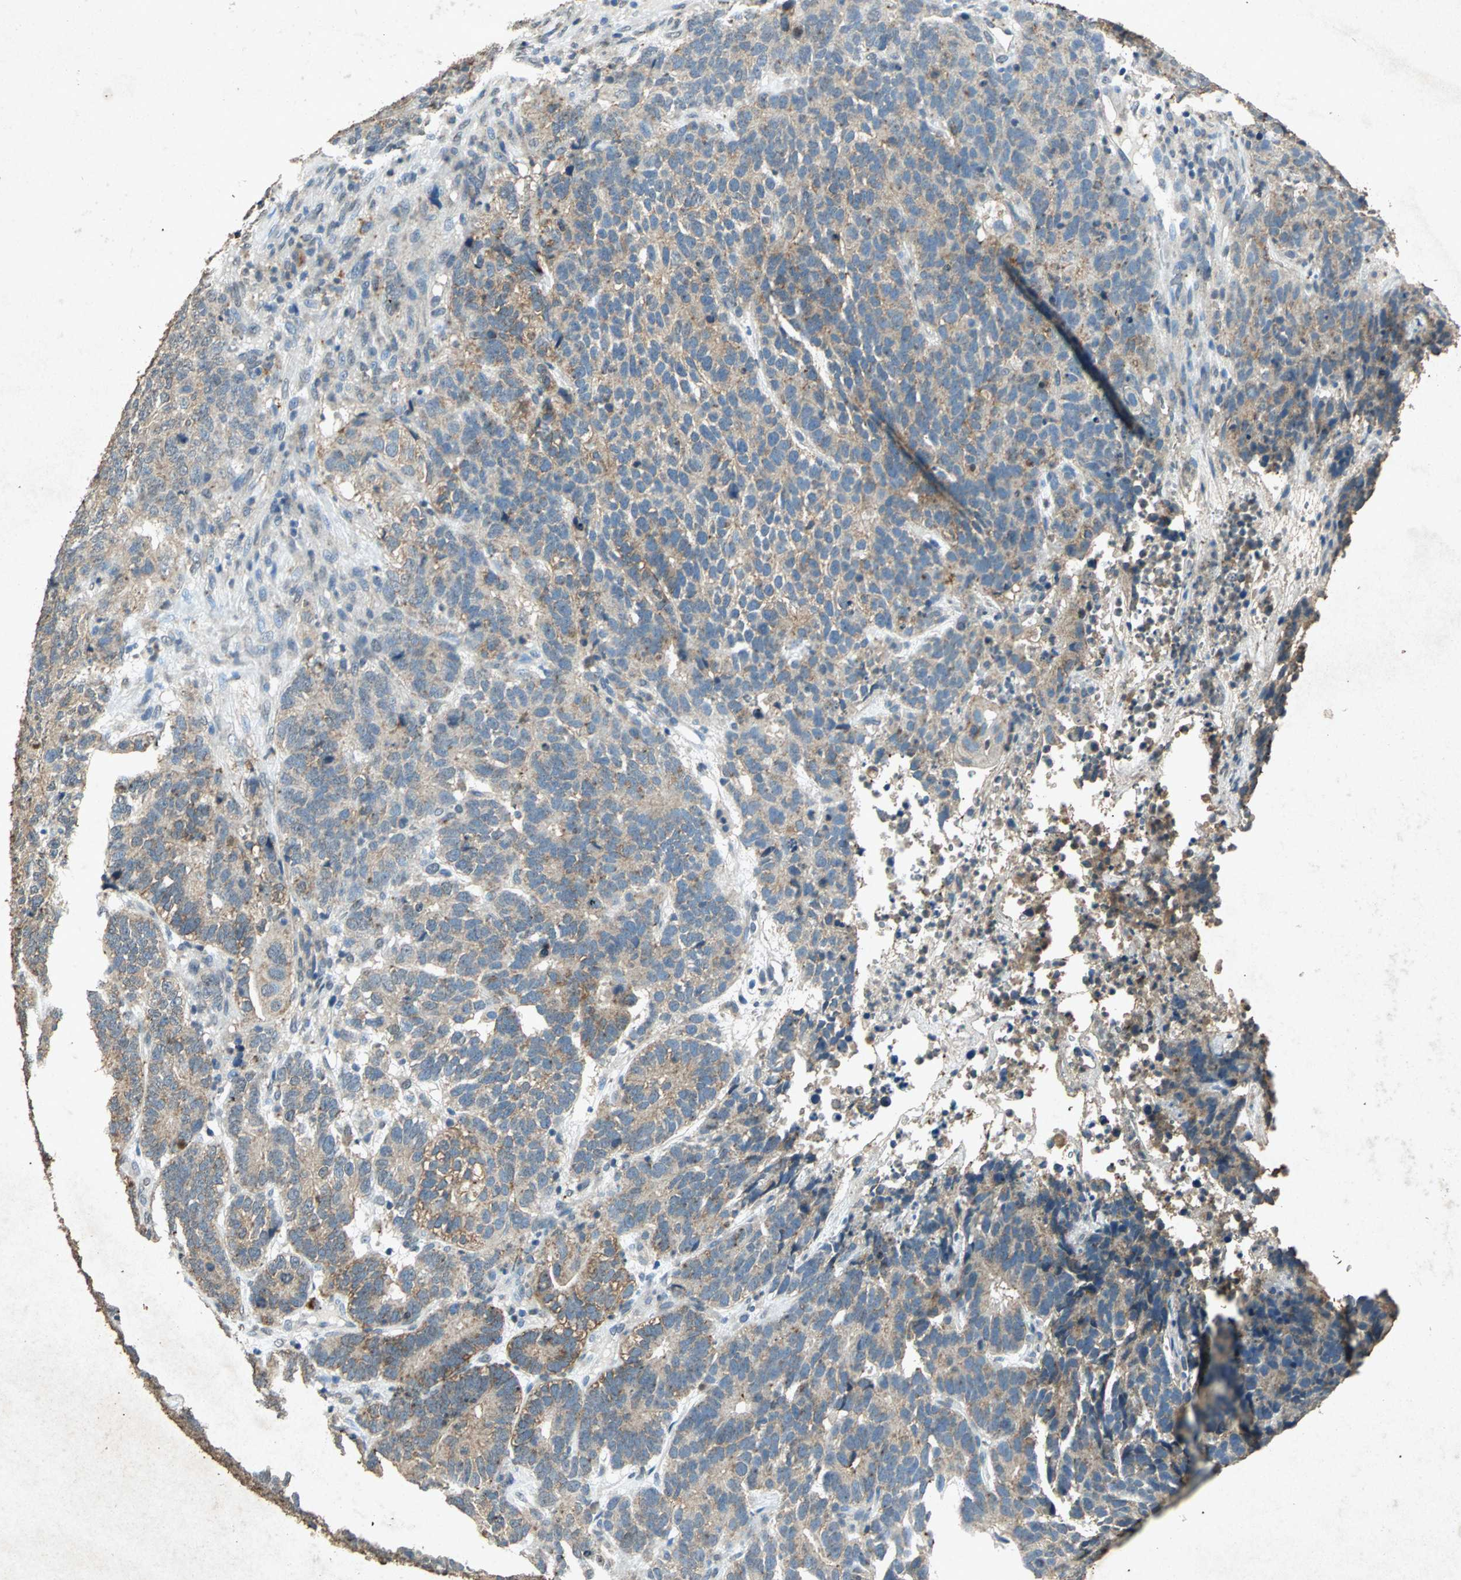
{"staining": {"intensity": "weak", "quantity": "25%-75%", "location": "cytoplasmic/membranous"}, "tissue": "testis cancer", "cell_type": "Tumor cells", "image_type": "cancer", "snomed": [{"axis": "morphology", "description": "Carcinoma, Embryonal, NOS"}, {"axis": "topography", "description": "Testis"}], "caption": "An IHC photomicrograph of tumor tissue is shown. Protein staining in brown shows weak cytoplasmic/membranous positivity in testis cancer (embryonal carcinoma) within tumor cells.", "gene": "PSEN1", "patient": {"sex": "male", "age": 26}}